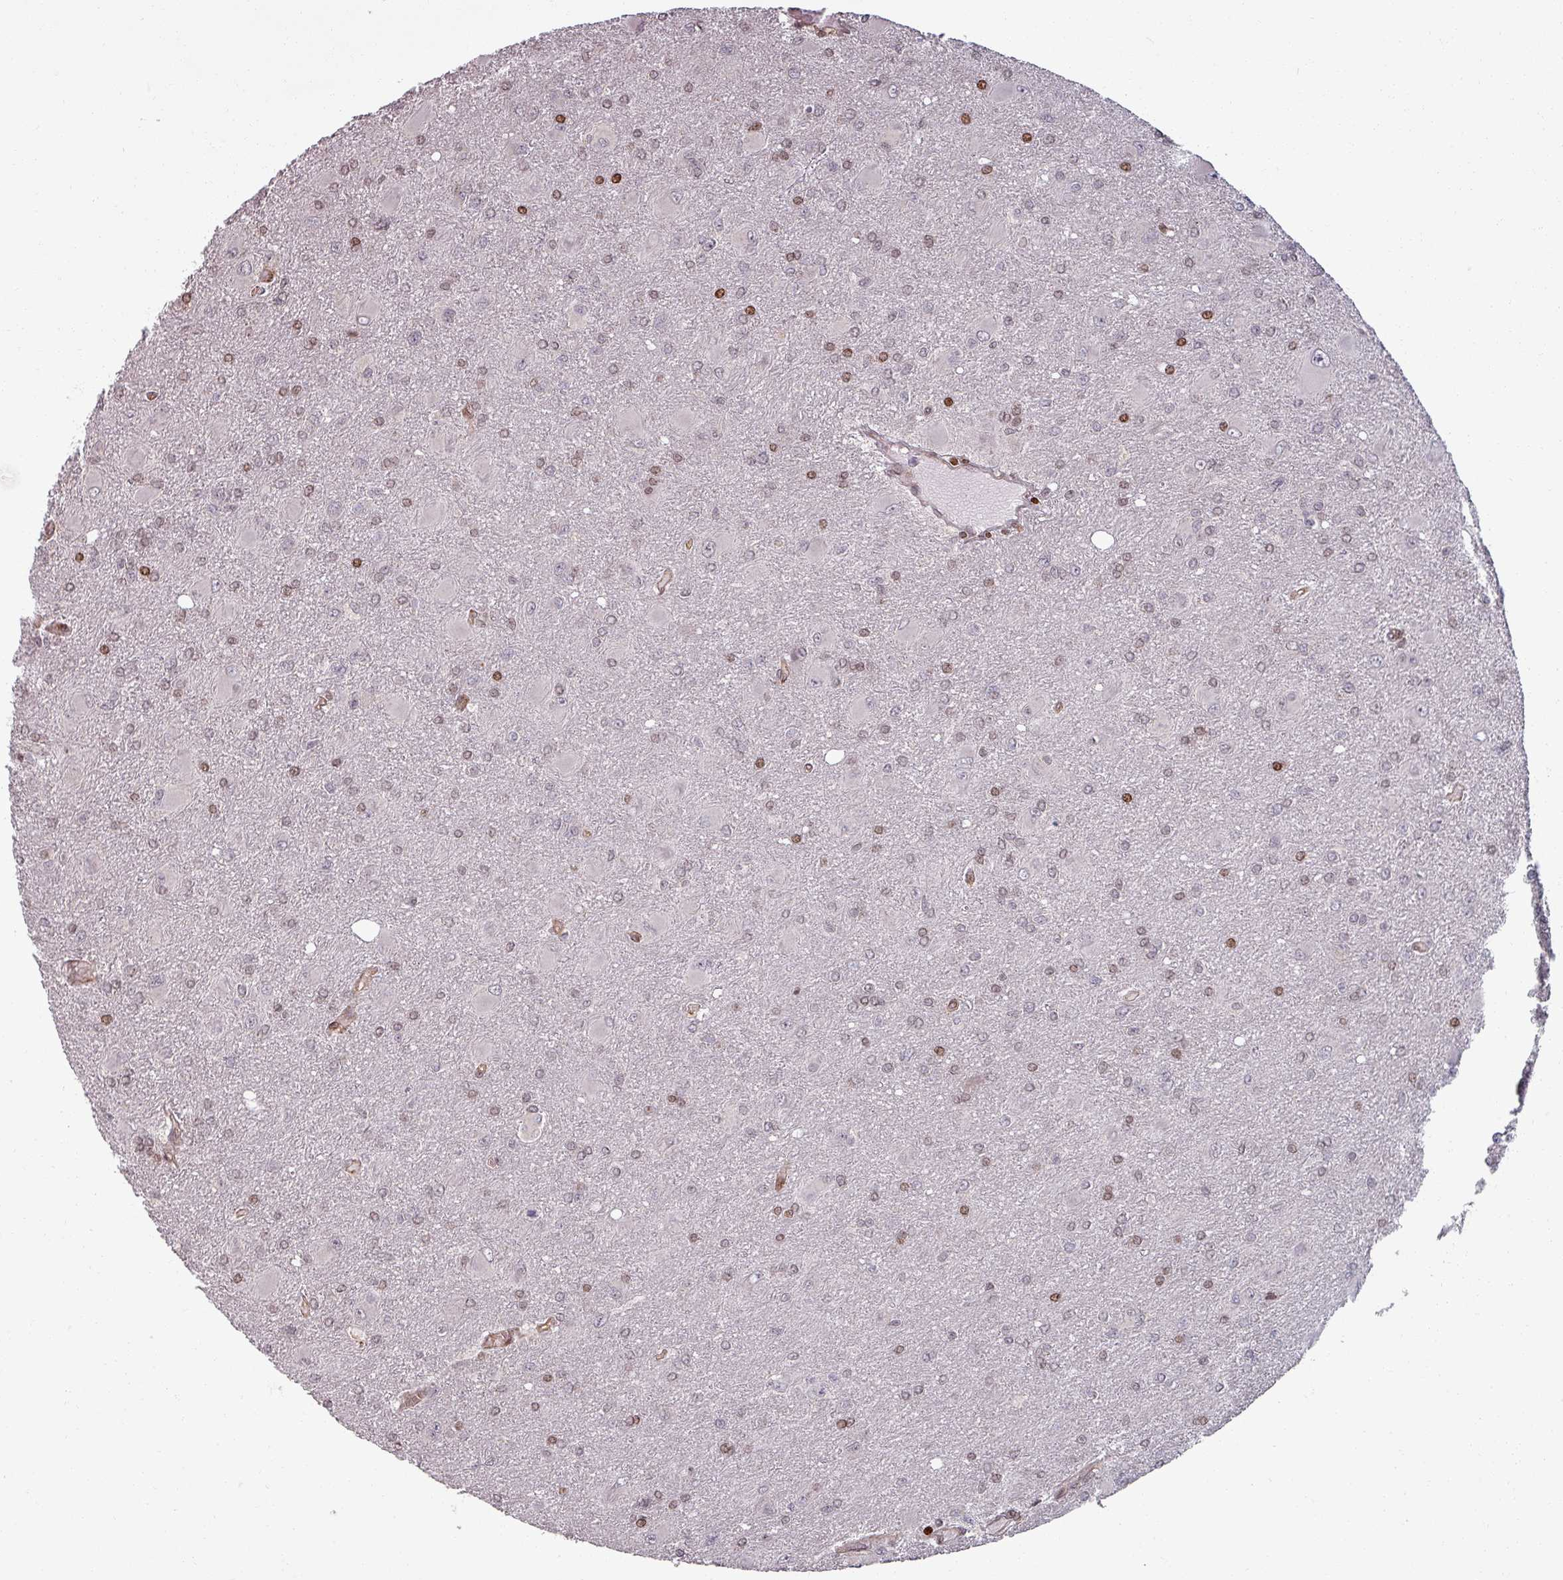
{"staining": {"intensity": "weak", "quantity": "25%-75%", "location": "nuclear"}, "tissue": "glioma", "cell_type": "Tumor cells", "image_type": "cancer", "snomed": [{"axis": "morphology", "description": "Glioma, malignant, High grade"}, {"axis": "topography", "description": "Brain"}], "caption": "Immunohistochemistry of malignant high-grade glioma exhibits low levels of weak nuclear staining in approximately 25%-75% of tumor cells.", "gene": "NCOR1", "patient": {"sex": "male", "age": 67}}